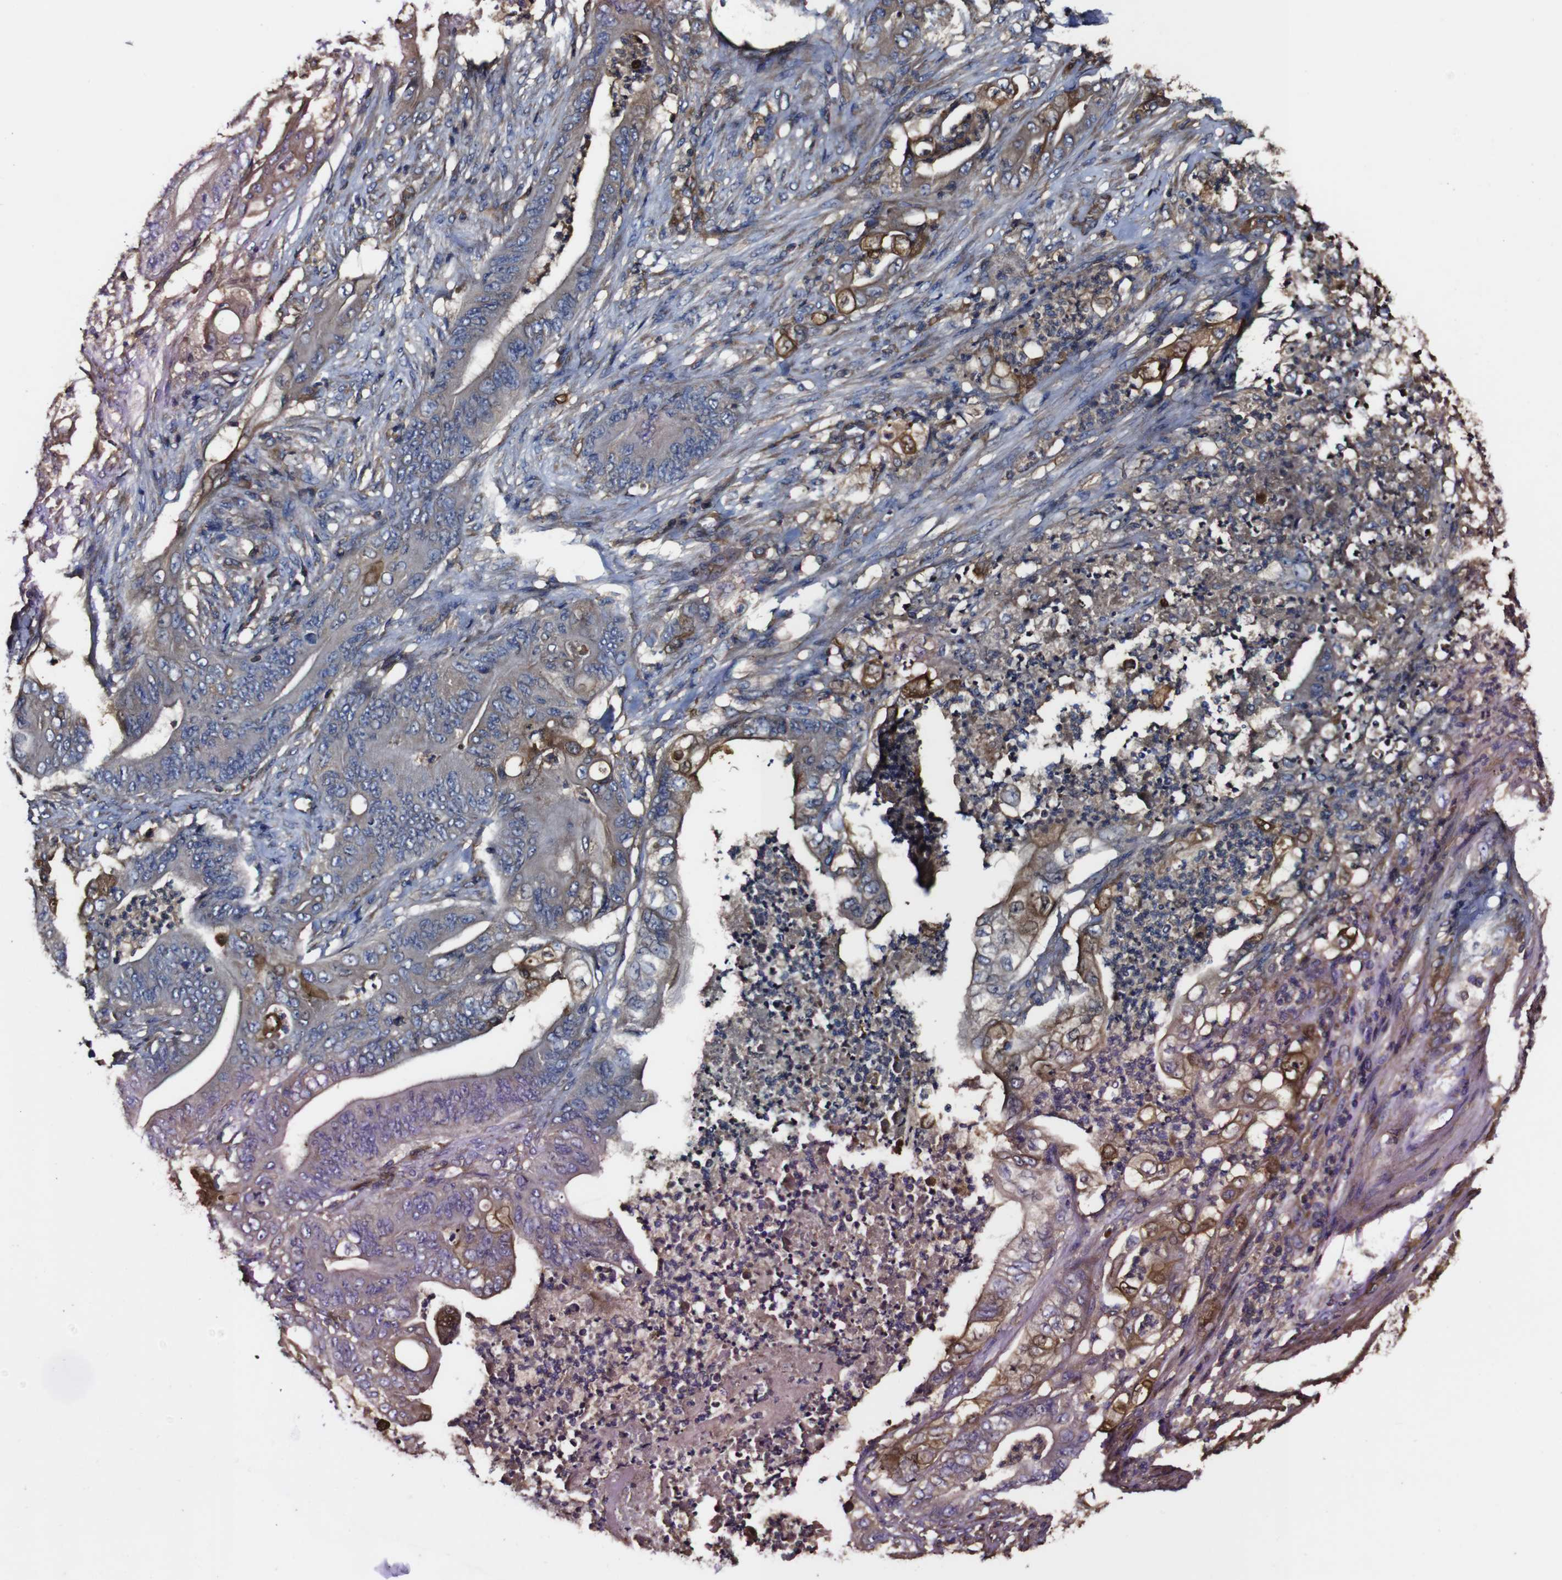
{"staining": {"intensity": "moderate", "quantity": ">75%", "location": "cytoplasmic/membranous"}, "tissue": "stomach cancer", "cell_type": "Tumor cells", "image_type": "cancer", "snomed": [{"axis": "morphology", "description": "Adenocarcinoma, NOS"}, {"axis": "topography", "description": "Stomach"}], "caption": "Stomach cancer stained for a protein reveals moderate cytoplasmic/membranous positivity in tumor cells.", "gene": "MSN", "patient": {"sex": "female", "age": 73}}